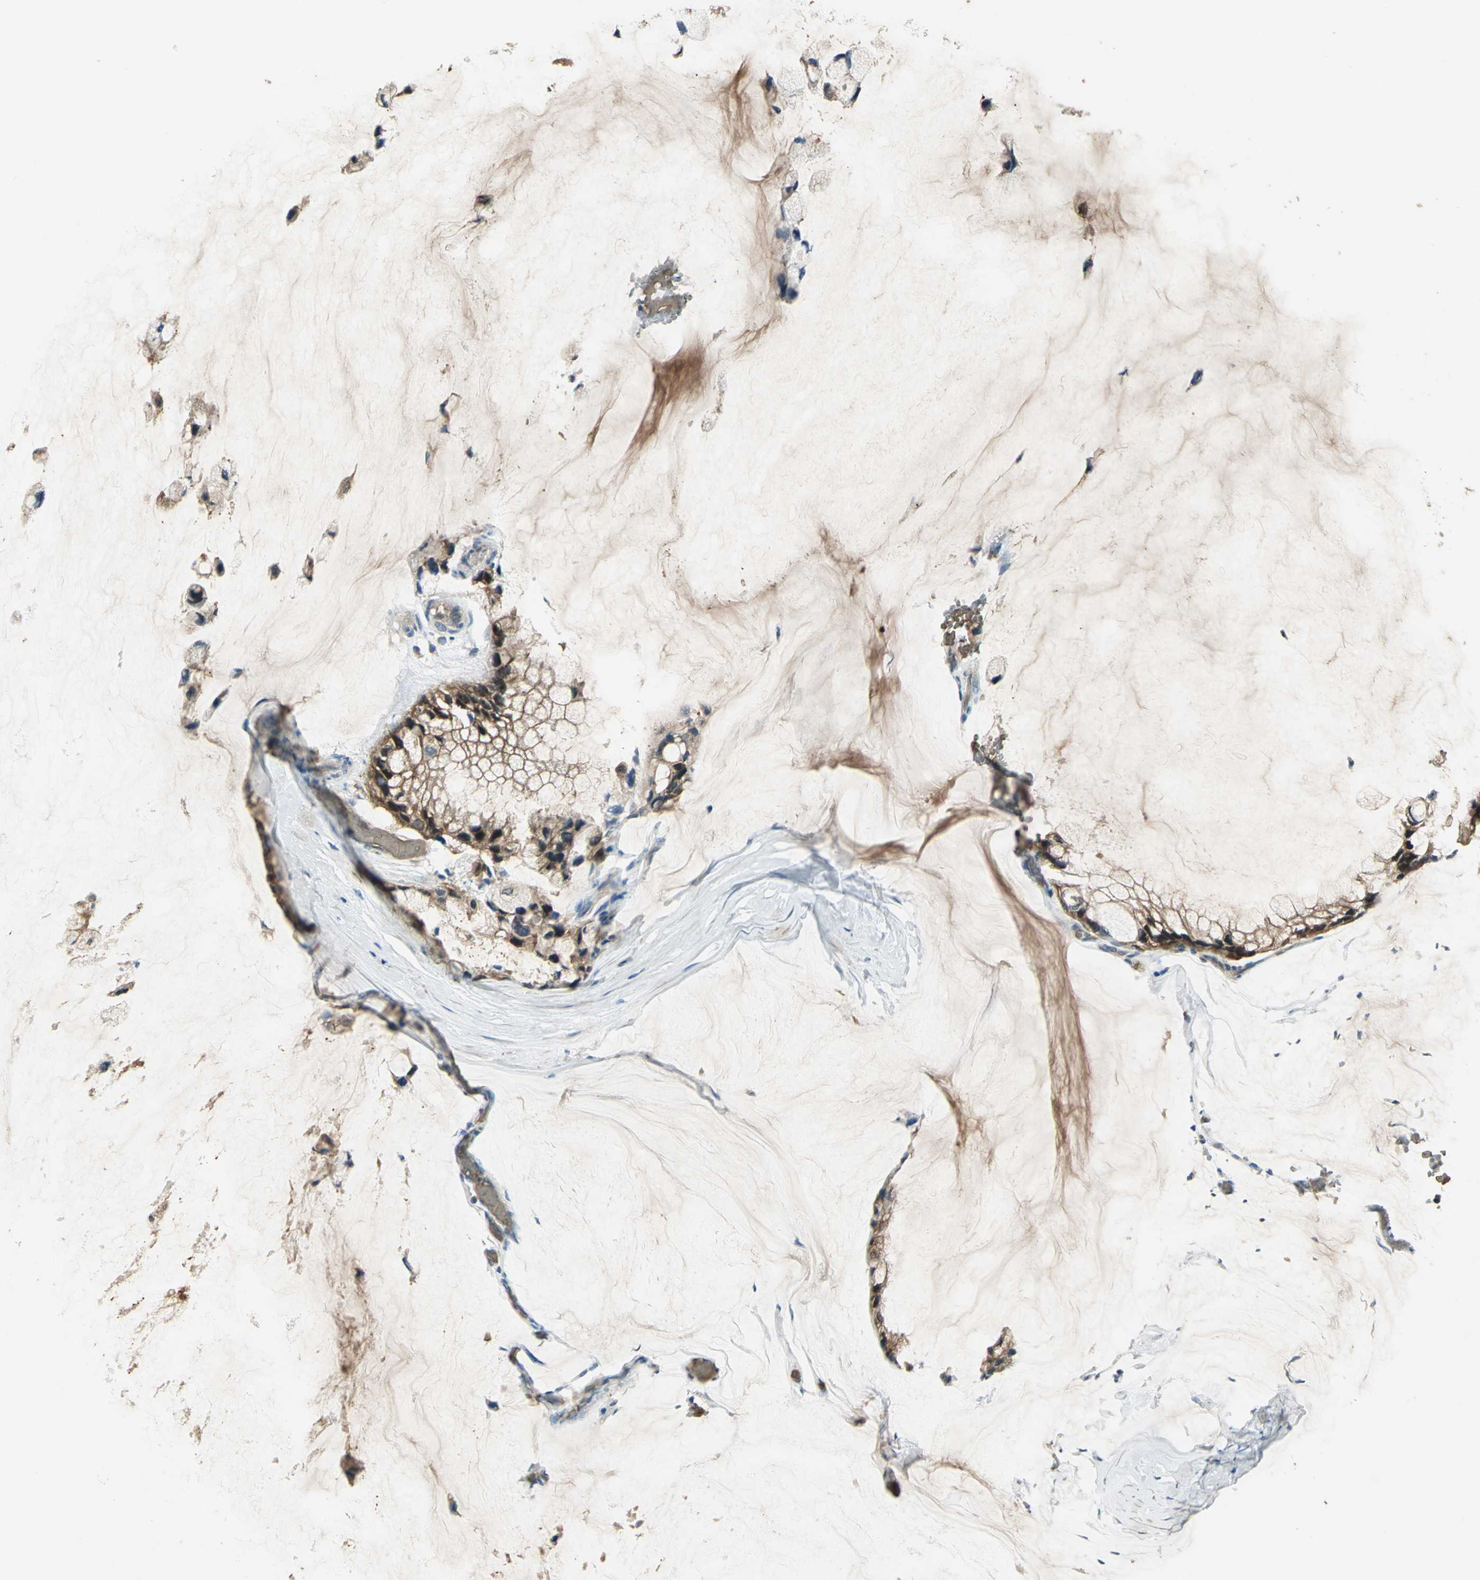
{"staining": {"intensity": "strong", "quantity": ">75%", "location": "cytoplasmic/membranous,nuclear"}, "tissue": "ovarian cancer", "cell_type": "Tumor cells", "image_type": "cancer", "snomed": [{"axis": "morphology", "description": "Cystadenocarcinoma, mucinous, NOS"}, {"axis": "topography", "description": "Ovary"}], "caption": "Immunohistochemical staining of ovarian cancer (mucinous cystadenocarcinoma) demonstrates strong cytoplasmic/membranous and nuclear protein positivity in about >75% of tumor cells. Using DAB (brown) and hematoxylin (blue) stains, captured at high magnification using brightfield microscopy.", "gene": "DDAH1", "patient": {"sex": "female", "age": 39}}